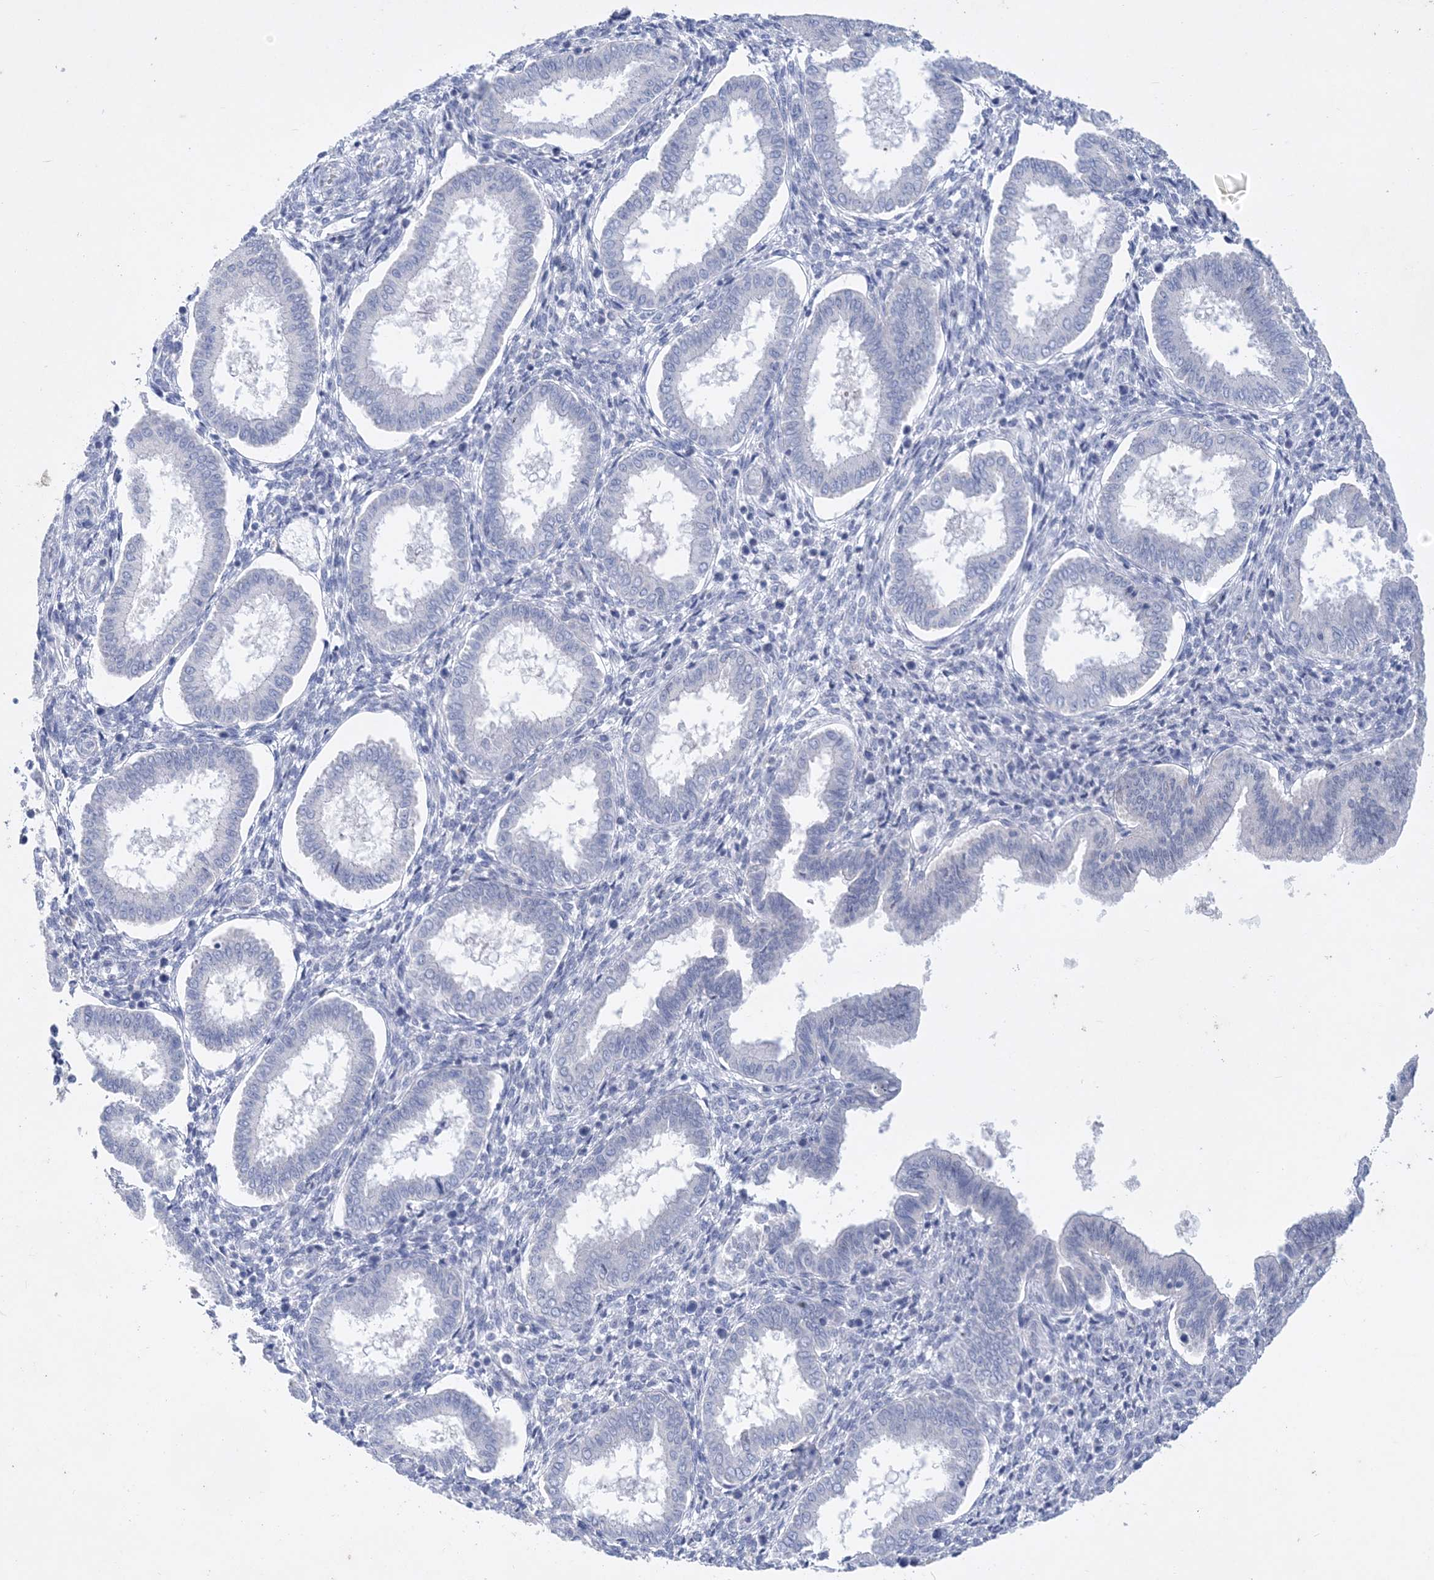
{"staining": {"intensity": "negative", "quantity": "none", "location": "none"}, "tissue": "endometrium", "cell_type": "Cells in endometrial stroma", "image_type": "normal", "snomed": [{"axis": "morphology", "description": "Normal tissue, NOS"}, {"axis": "topography", "description": "Endometrium"}], "caption": "Protein analysis of normal endometrium exhibits no significant positivity in cells in endometrial stroma.", "gene": "COPS8", "patient": {"sex": "female", "age": 24}}